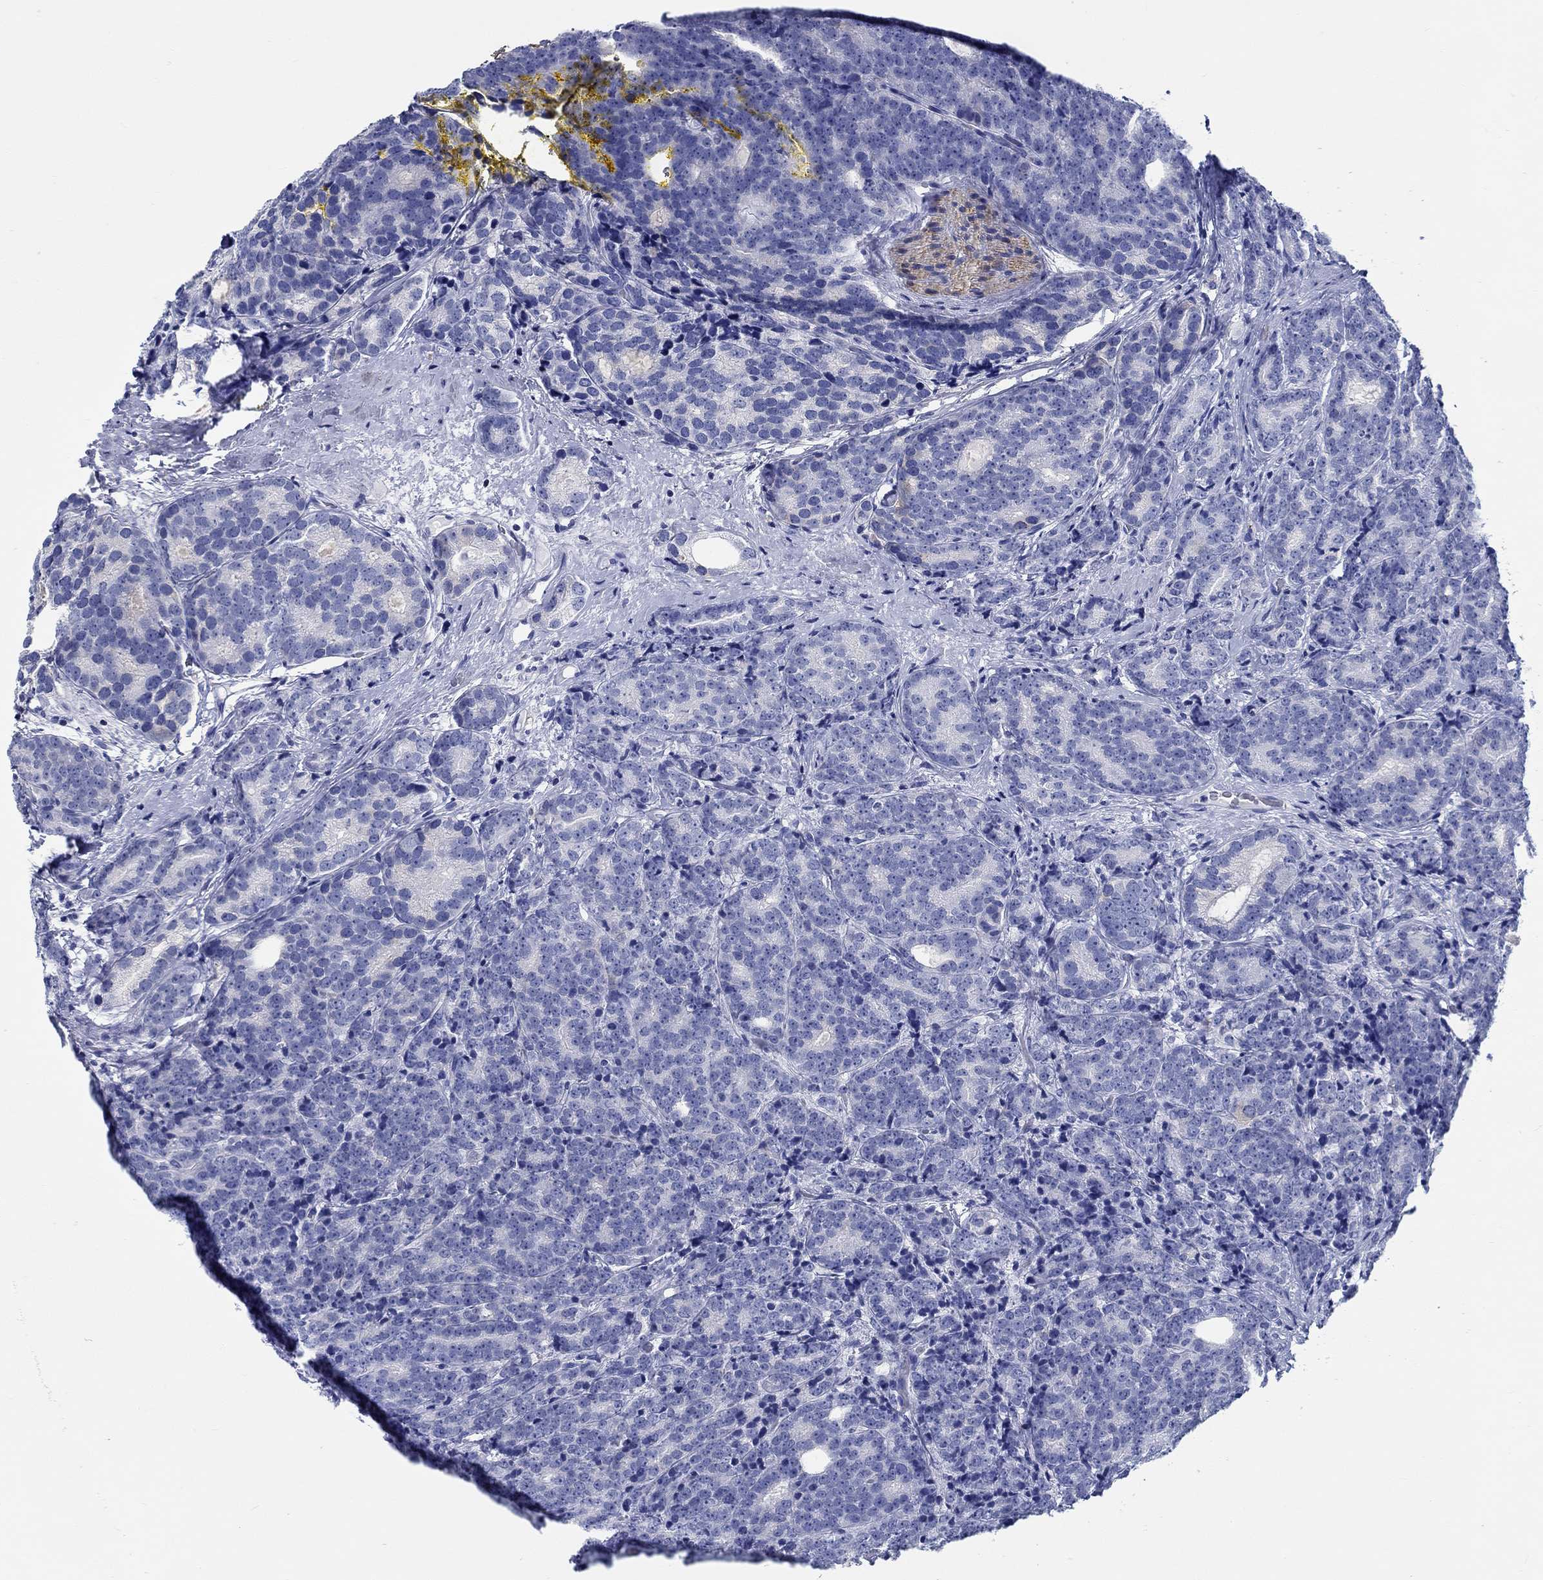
{"staining": {"intensity": "negative", "quantity": "none", "location": "none"}, "tissue": "prostate cancer", "cell_type": "Tumor cells", "image_type": "cancer", "snomed": [{"axis": "morphology", "description": "Adenocarcinoma, NOS"}, {"axis": "topography", "description": "Prostate"}], "caption": "A micrograph of human prostate cancer (adenocarcinoma) is negative for staining in tumor cells.", "gene": "FBXO2", "patient": {"sex": "male", "age": 71}}